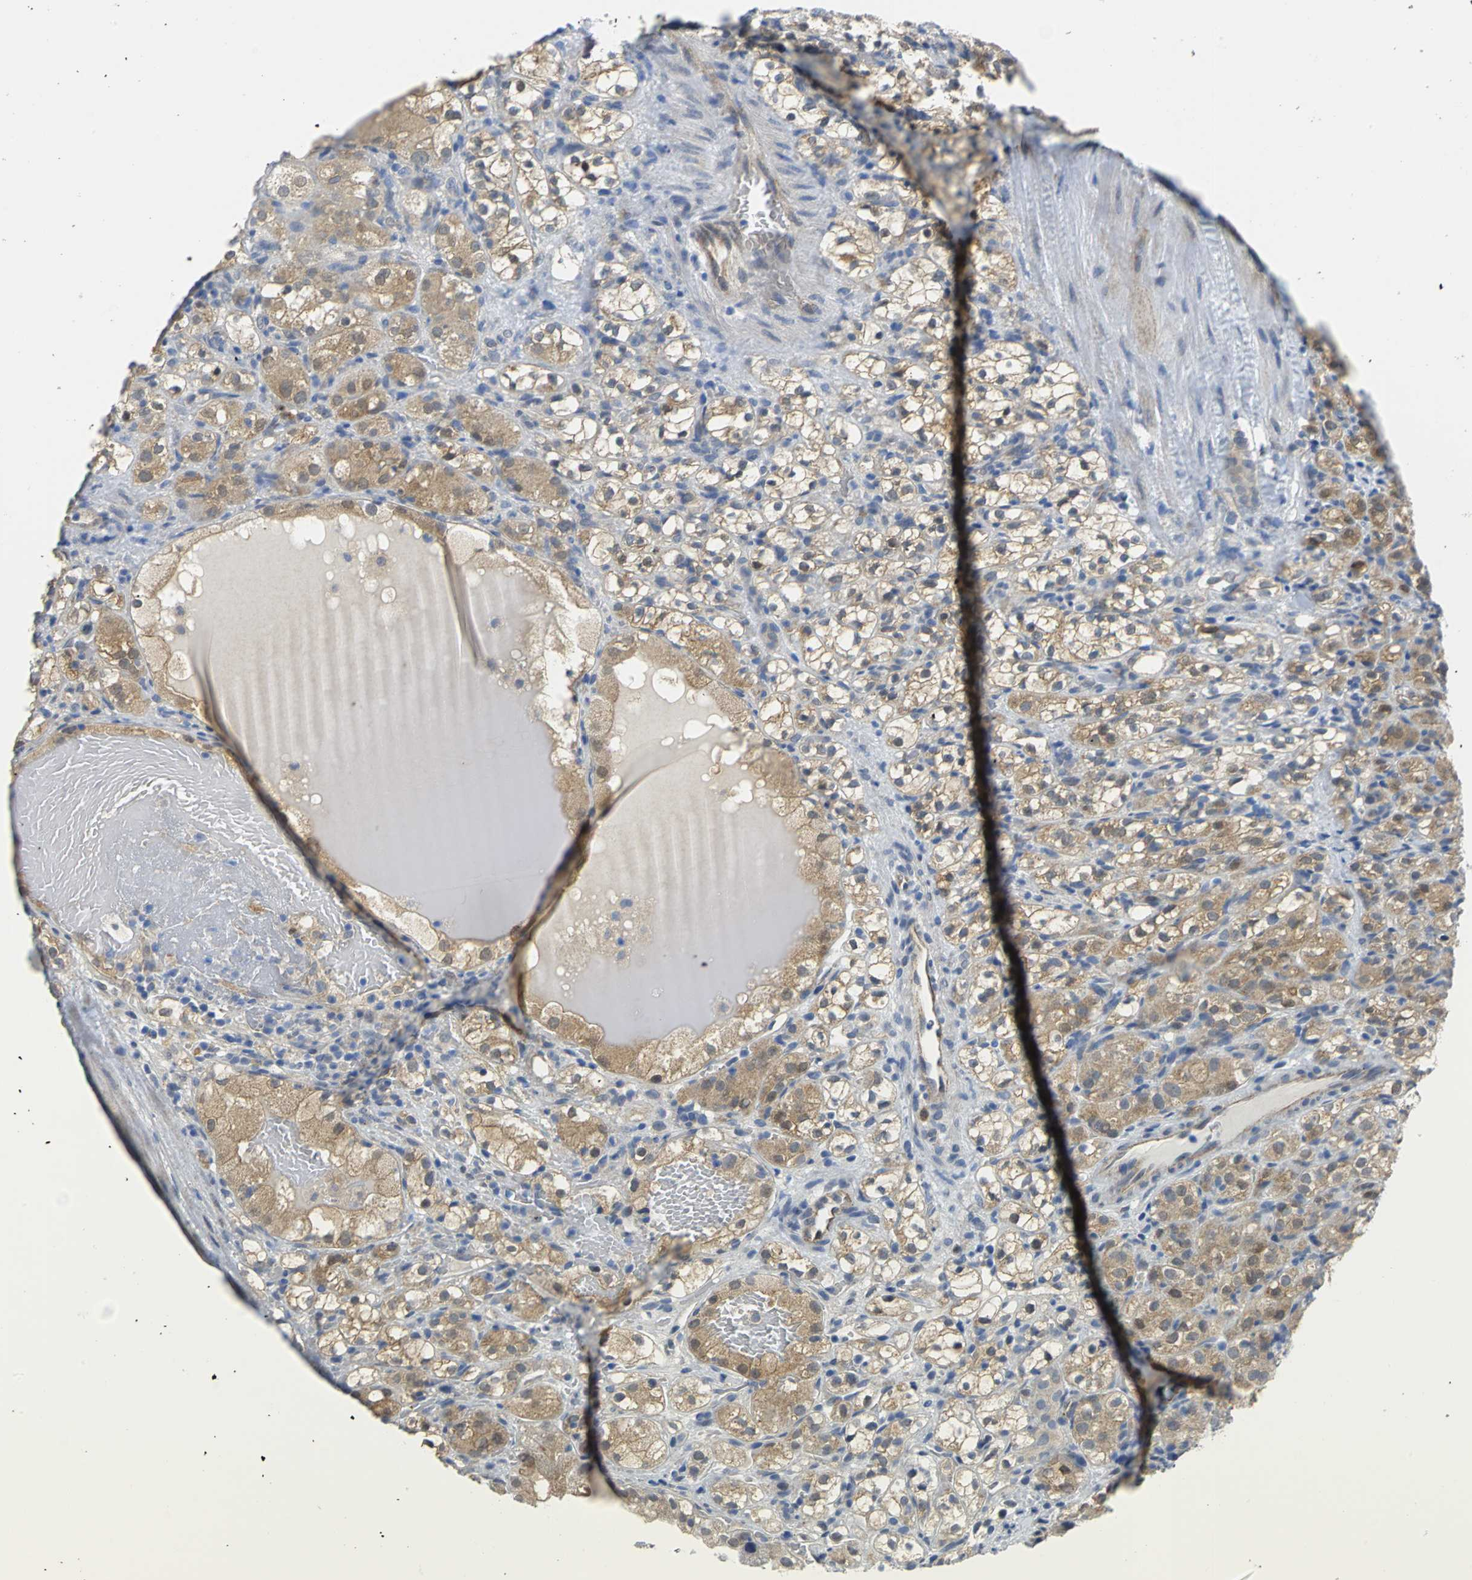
{"staining": {"intensity": "weak", "quantity": "25%-75%", "location": "cytoplasmic/membranous"}, "tissue": "renal cancer", "cell_type": "Tumor cells", "image_type": "cancer", "snomed": [{"axis": "morphology", "description": "Normal tissue, NOS"}, {"axis": "morphology", "description": "Adenocarcinoma, NOS"}, {"axis": "topography", "description": "Kidney"}], "caption": "A high-resolution photomicrograph shows IHC staining of adenocarcinoma (renal), which displays weak cytoplasmic/membranous staining in approximately 25%-75% of tumor cells. The protein is stained brown, and the nuclei are stained in blue (DAB IHC with brightfield microscopy, high magnification).", "gene": "PGM3", "patient": {"sex": "male", "age": 61}}